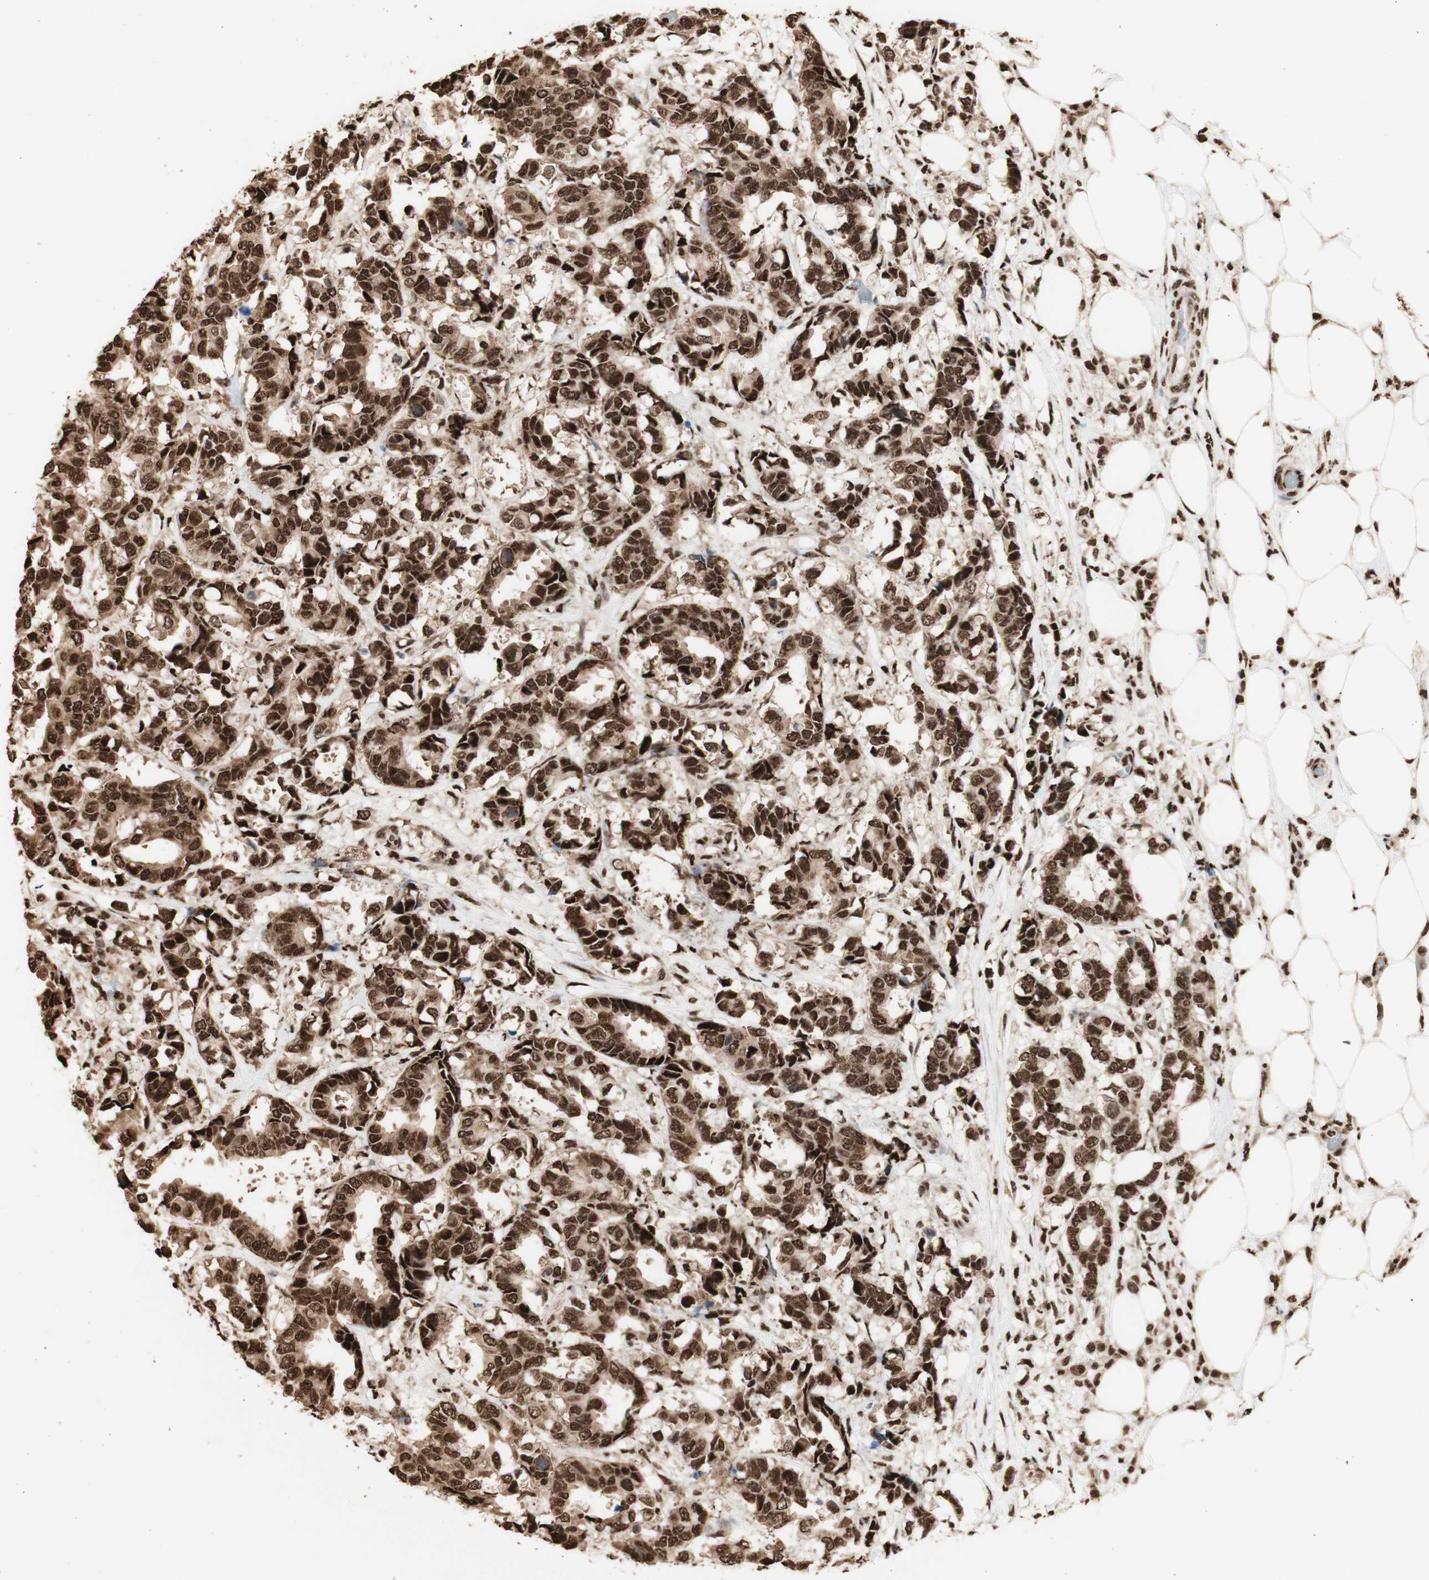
{"staining": {"intensity": "strong", "quantity": ">75%", "location": "cytoplasmic/membranous,nuclear"}, "tissue": "breast cancer", "cell_type": "Tumor cells", "image_type": "cancer", "snomed": [{"axis": "morphology", "description": "Duct carcinoma"}, {"axis": "topography", "description": "Breast"}], "caption": "The micrograph displays staining of breast cancer (infiltrating ductal carcinoma), revealing strong cytoplasmic/membranous and nuclear protein staining (brown color) within tumor cells.", "gene": "HNRNPA2B1", "patient": {"sex": "female", "age": 87}}